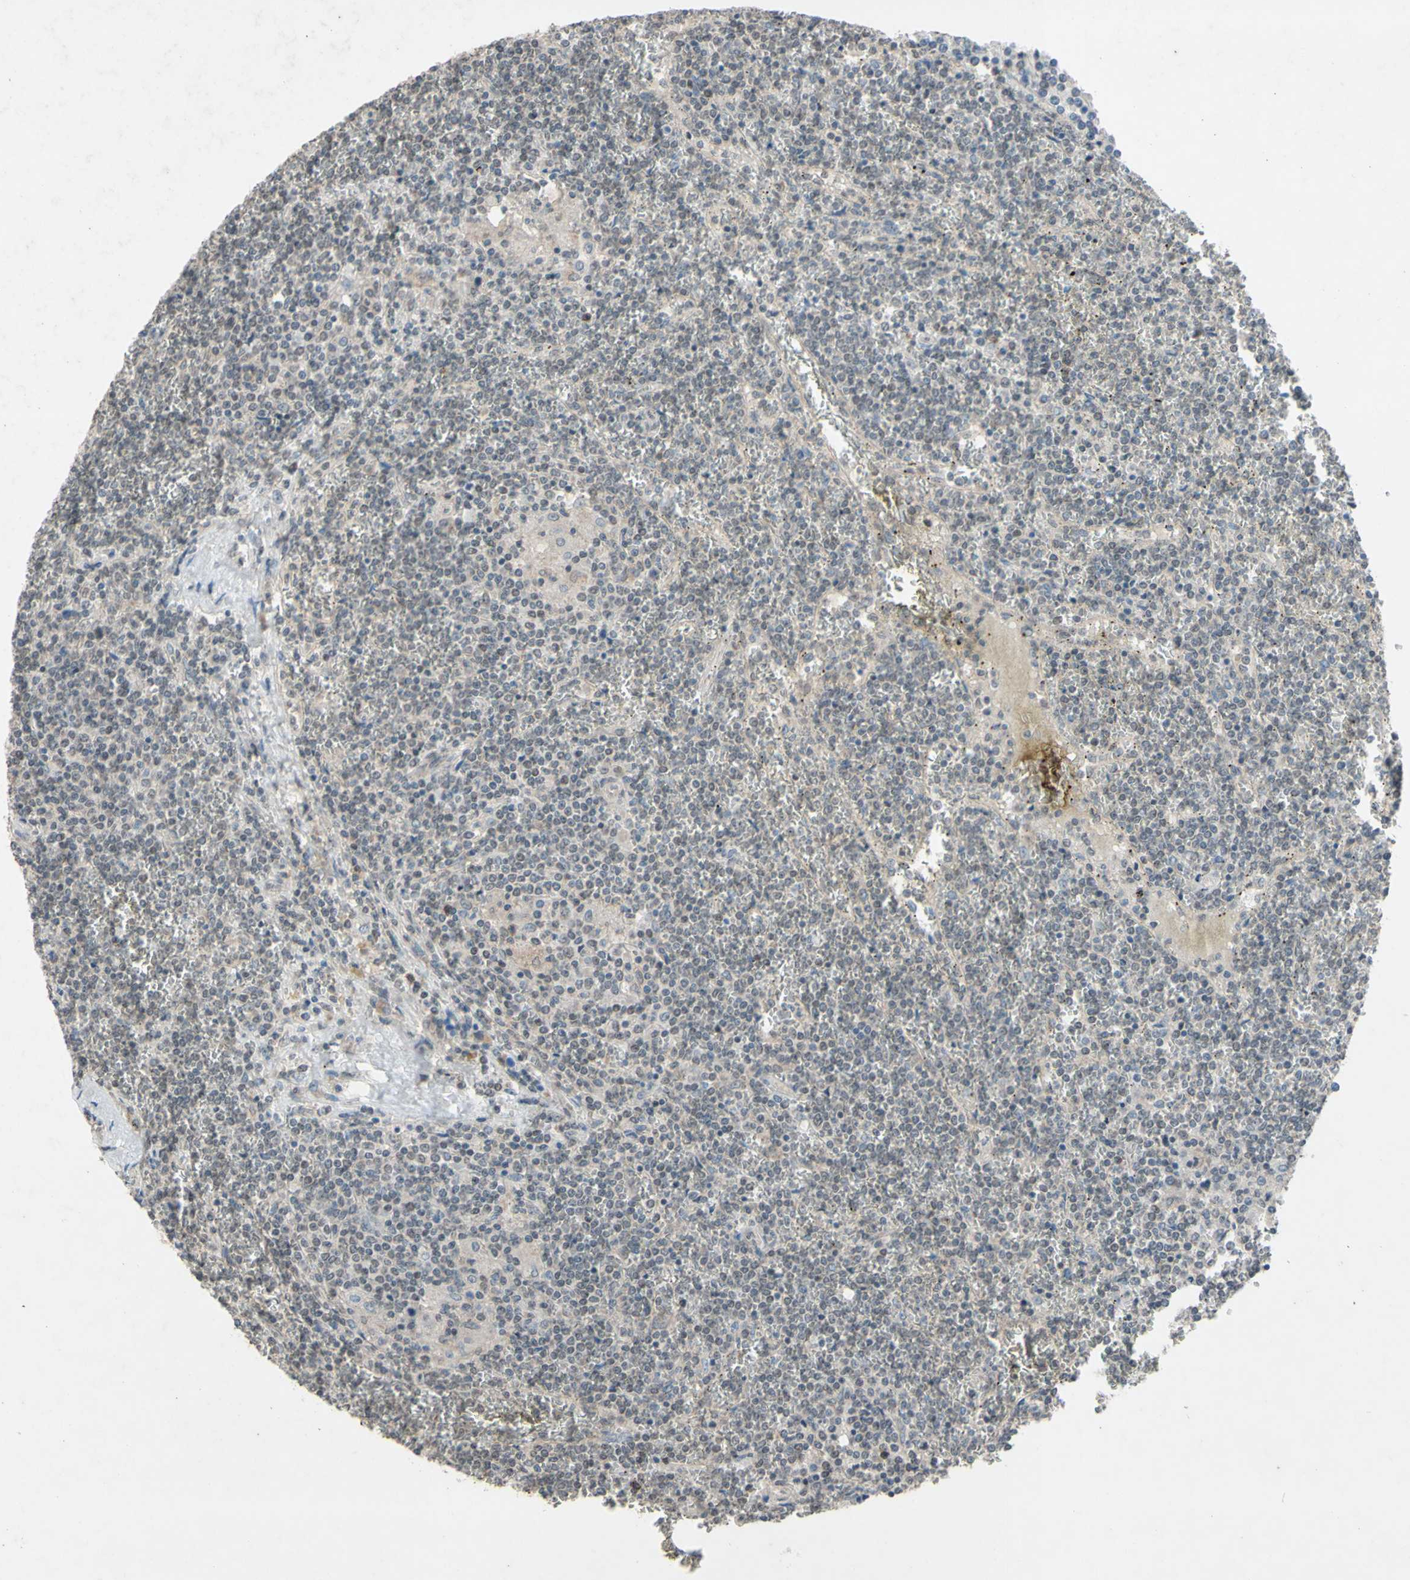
{"staining": {"intensity": "negative", "quantity": "none", "location": "none"}, "tissue": "lymphoma", "cell_type": "Tumor cells", "image_type": "cancer", "snomed": [{"axis": "morphology", "description": "Malignant lymphoma, non-Hodgkin's type, Low grade"}, {"axis": "topography", "description": "Spleen"}], "caption": "Protein analysis of malignant lymphoma, non-Hodgkin's type (low-grade) reveals no significant expression in tumor cells.", "gene": "CDCP1", "patient": {"sex": "female", "age": 19}}